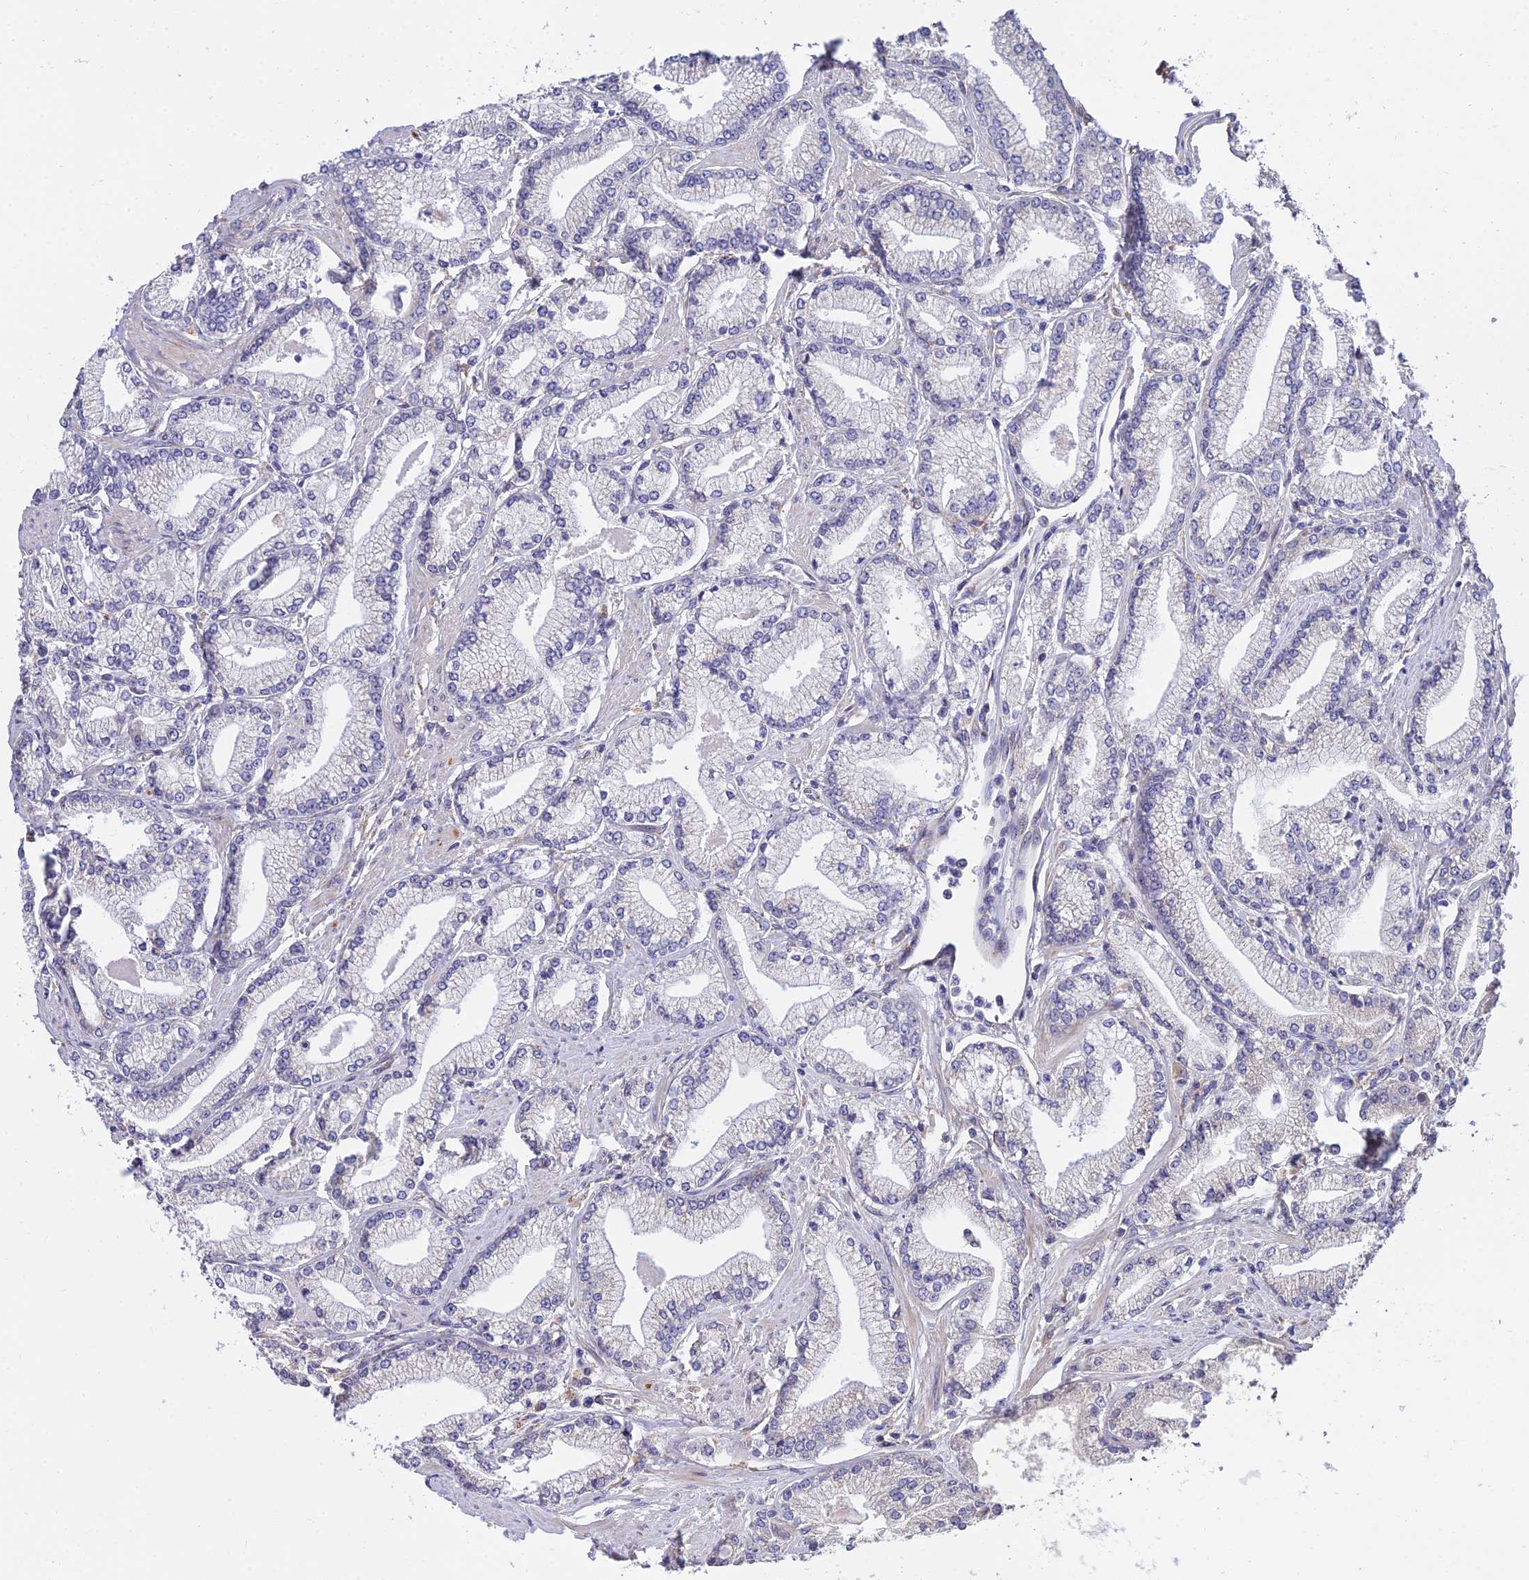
{"staining": {"intensity": "negative", "quantity": "none", "location": "none"}, "tissue": "prostate cancer", "cell_type": "Tumor cells", "image_type": "cancer", "snomed": [{"axis": "morphology", "description": "Adenocarcinoma, High grade"}, {"axis": "topography", "description": "Prostate"}], "caption": "Tumor cells show no significant positivity in prostate cancer.", "gene": "ARL8B", "patient": {"sex": "male", "age": 67}}